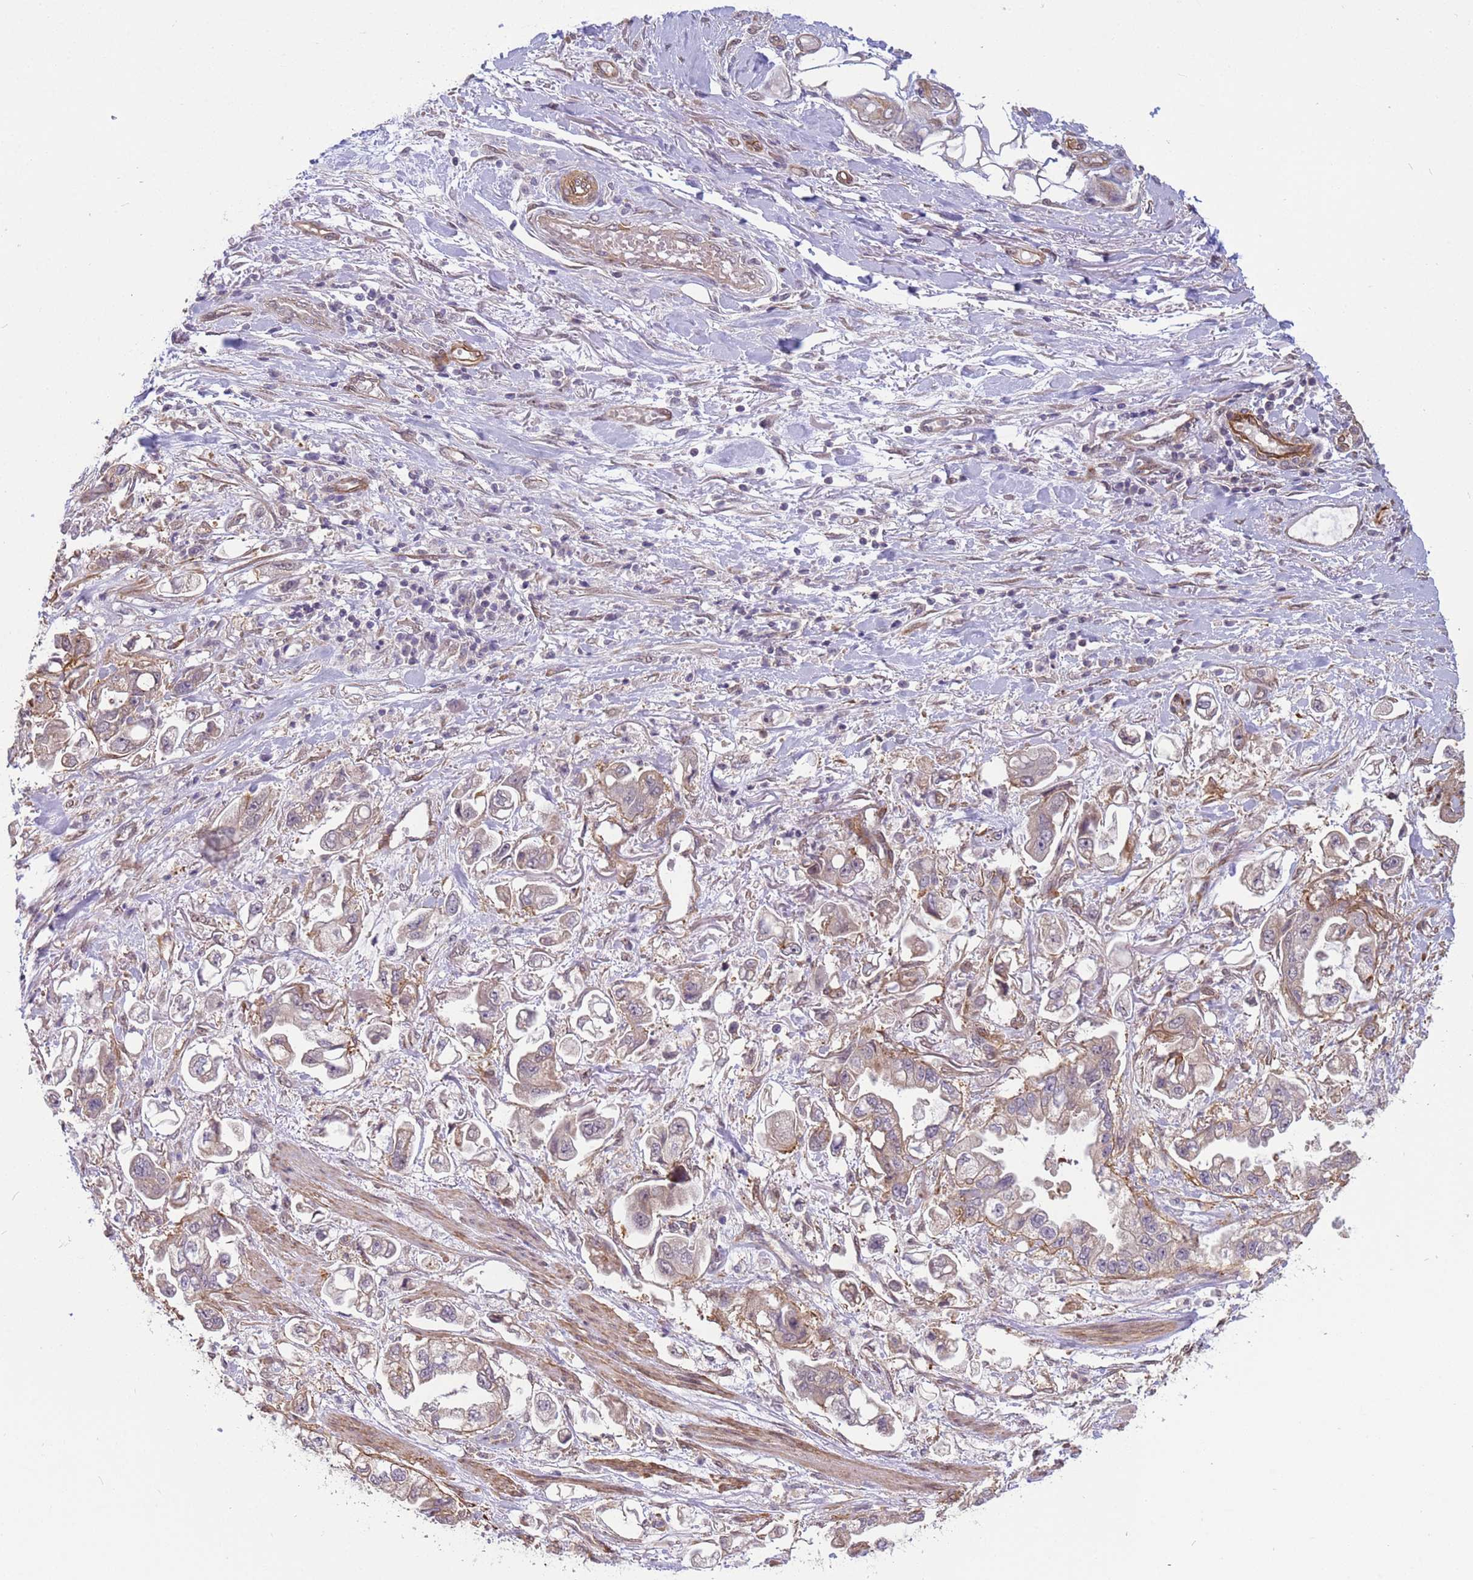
{"staining": {"intensity": "weak", "quantity": "<25%", "location": "cytoplasmic/membranous"}, "tissue": "stomach cancer", "cell_type": "Tumor cells", "image_type": "cancer", "snomed": [{"axis": "morphology", "description": "Adenocarcinoma, NOS"}, {"axis": "topography", "description": "Stomach"}], "caption": "There is no significant staining in tumor cells of stomach adenocarcinoma.", "gene": "ITGB4", "patient": {"sex": "male", "age": 62}}